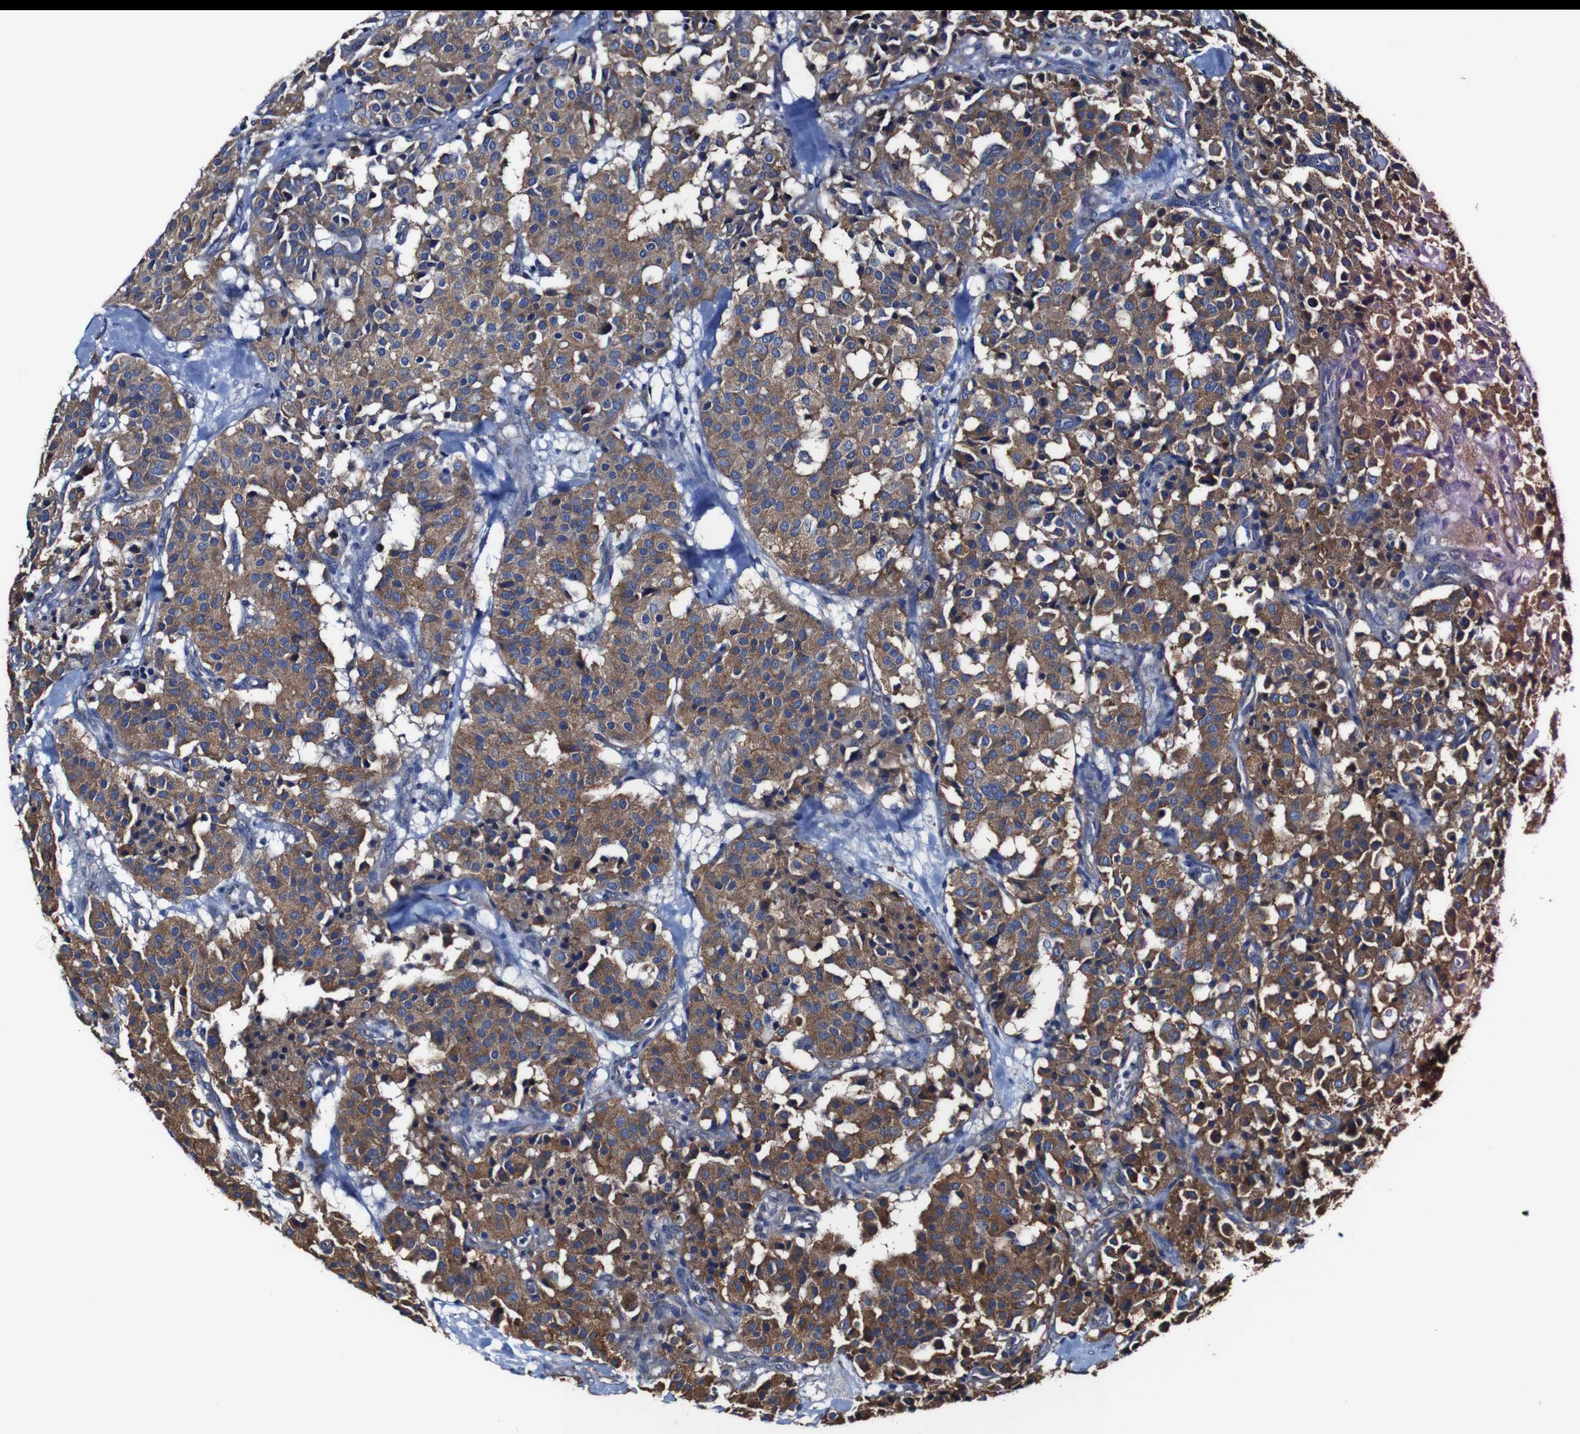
{"staining": {"intensity": "moderate", "quantity": ">75%", "location": "cytoplasmic/membranous"}, "tissue": "carcinoid", "cell_type": "Tumor cells", "image_type": "cancer", "snomed": [{"axis": "morphology", "description": "Carcinoid, malignant, NOS"}, {"axis": "topography", "description": "Lung"}], "caption": "Moderate cytoplasmic/membranous expression is present in about >75% of tumor cells in carcinoid.", "gene": "CSF1R", "patient": {"sex": "male", "age": 30}}